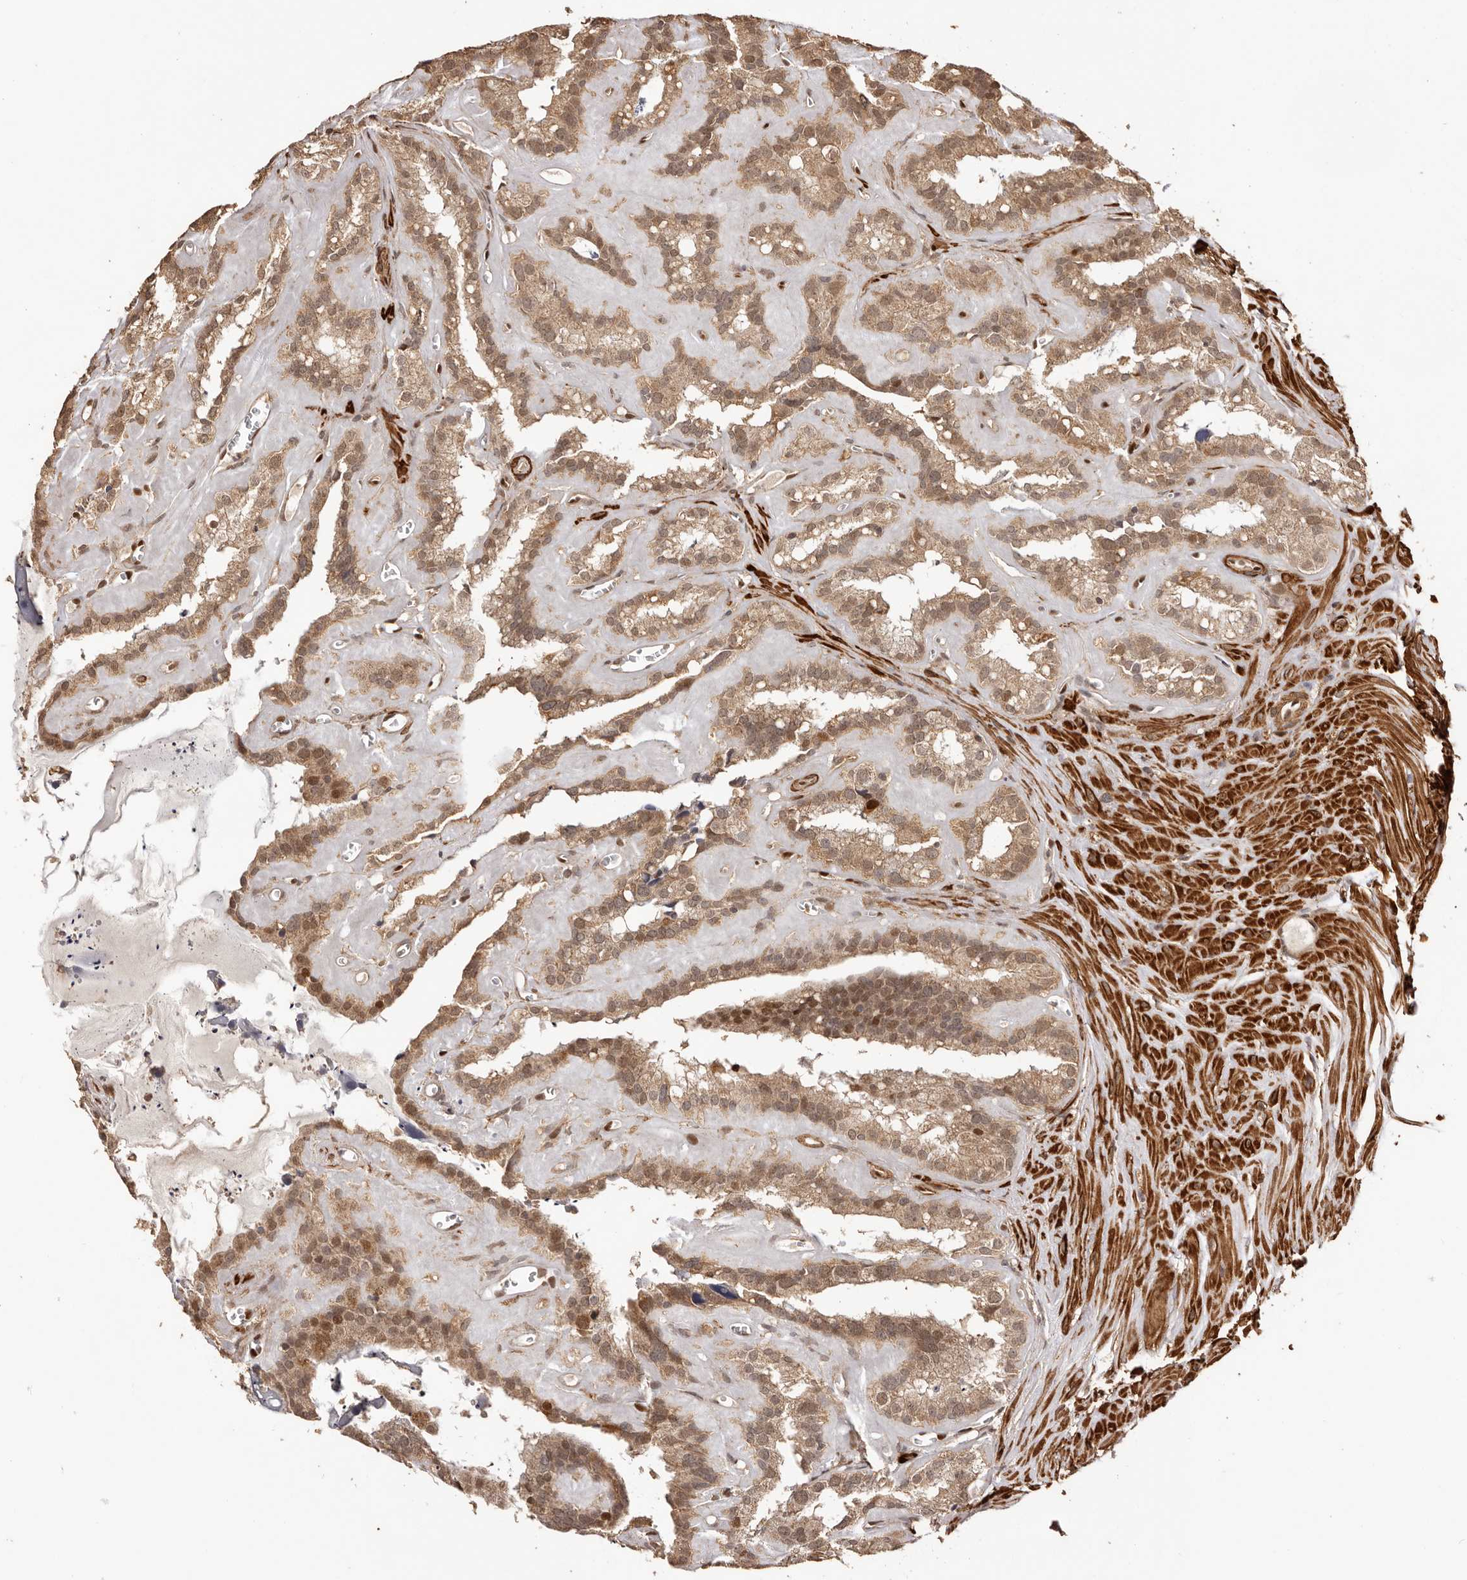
{"staining": {"intensity": "moderate", "quantity": ">75%", "location": "cytoplasmic/membranous,nuclear"}, "tissue": "seminal vesicle", "cell_type": "Glandular cells", "image_type": "normal", "snomed": [{"axis": "morphology", "description": "Normal tissue, NOS"}, {"axis": "topography", "description": "Prostate"}, {"axis": "topography", "description": "Seminal veicle"}], "caption": "Protein staining shows moderate cytoplasmic/membranous,nuclear positivity in approximately >75% of glandular cells in normal seminal vesicle. The staining is performed using DAB (3,3'-diaminobenzidine) brown chromogen to label protein expression. The nuclei are counter-stained blue using hematoxylin.", "gene": "UBR2", "patient": {"sex": "male", "age": 59}}